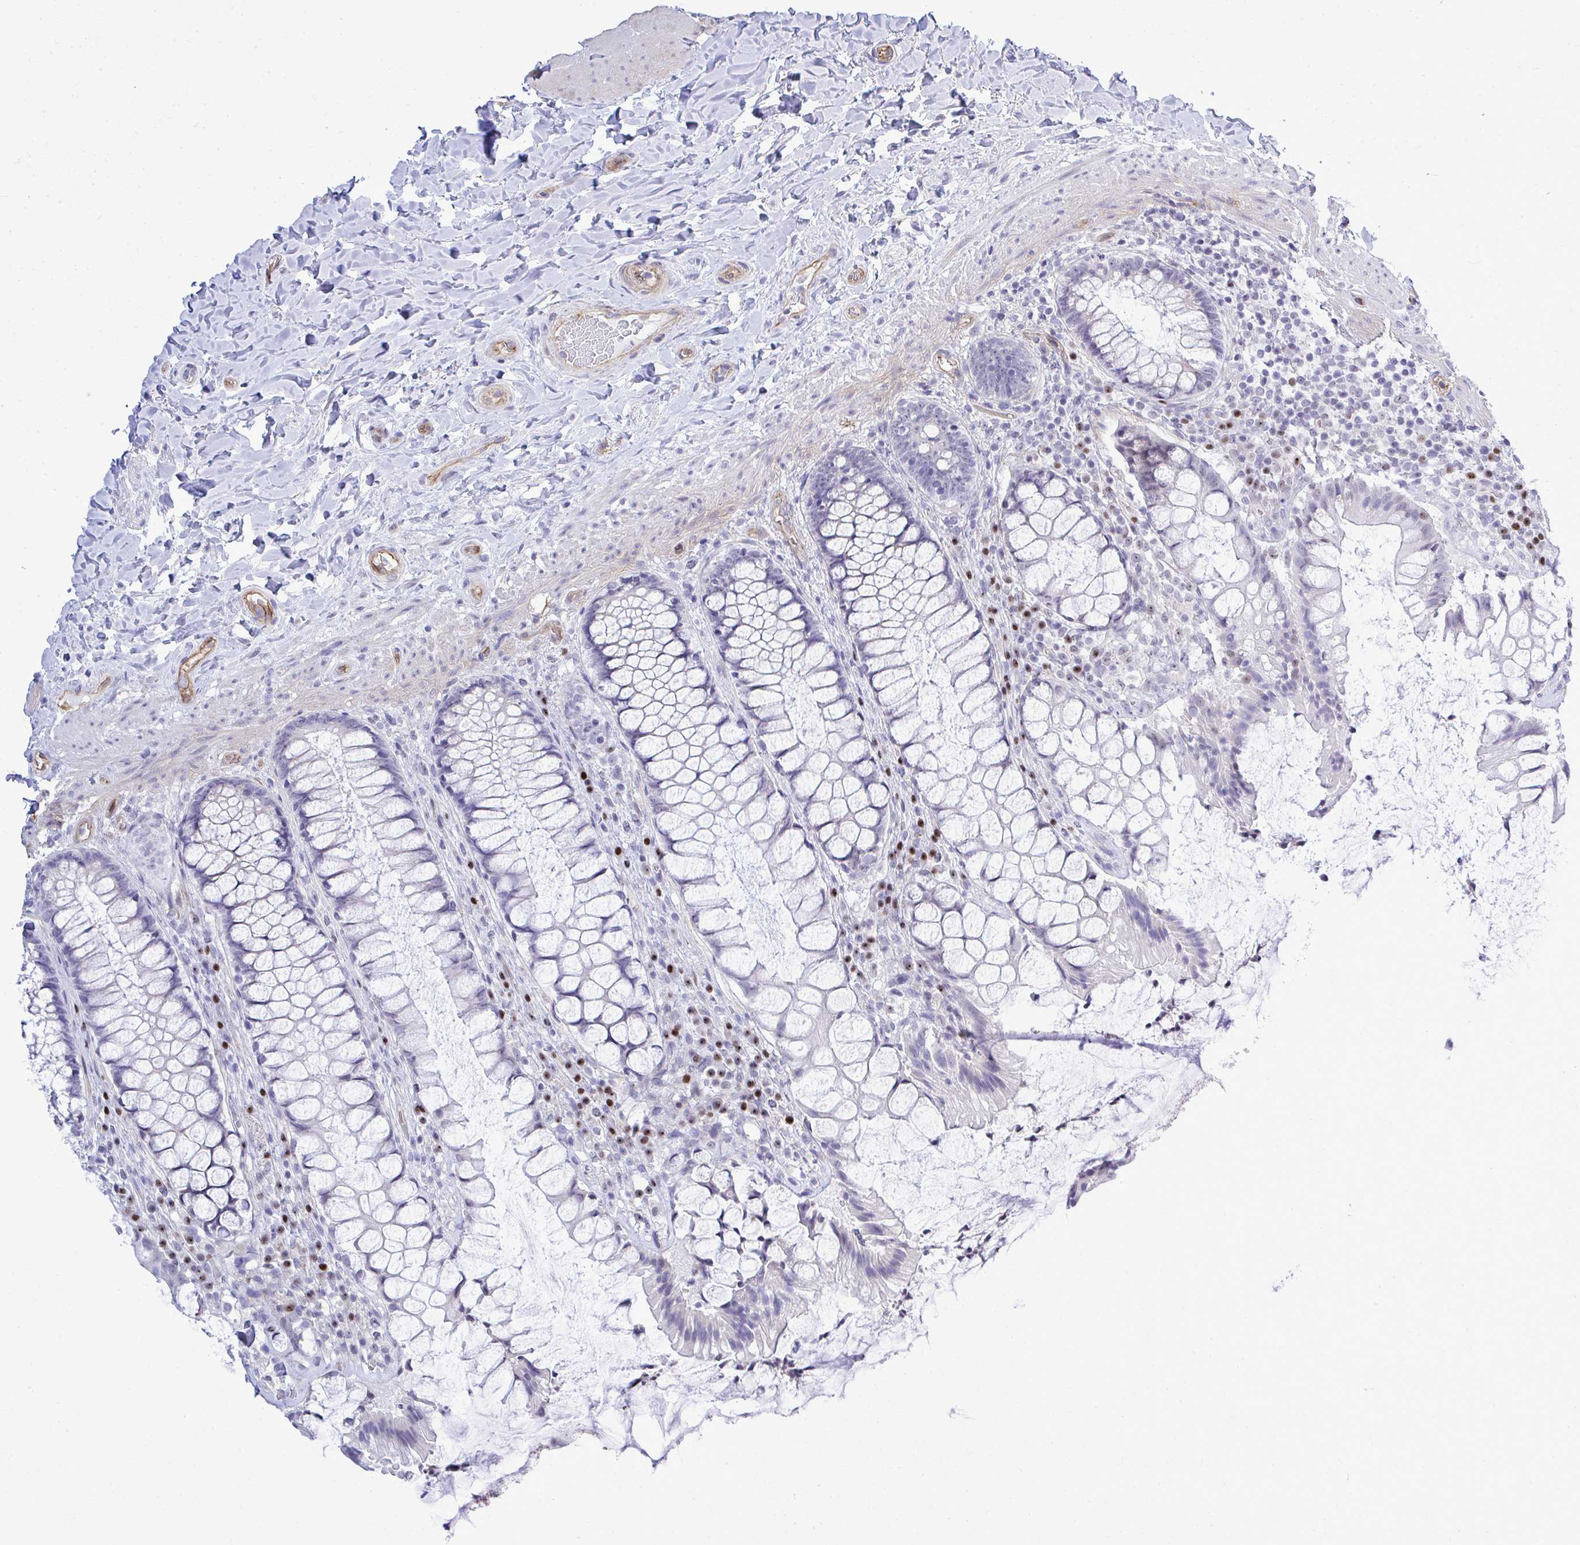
{"staining": {"intensity": "negative", "quantity": "none", "location": "none"}, "tissue": "rectum", "cell_type": "Glandular cells", "image_type": "normal", "snomed": [{"axis": "morphology", "description": "Normal tissue, NOS"}, {"axis": "topography", "description": "Rectum"}], "caption": "This is an IHC image of benign rectum. There is no staining in glandular cells.", "gene": "SLC25A51", "patient": {"sex": "female", "age": 58}}